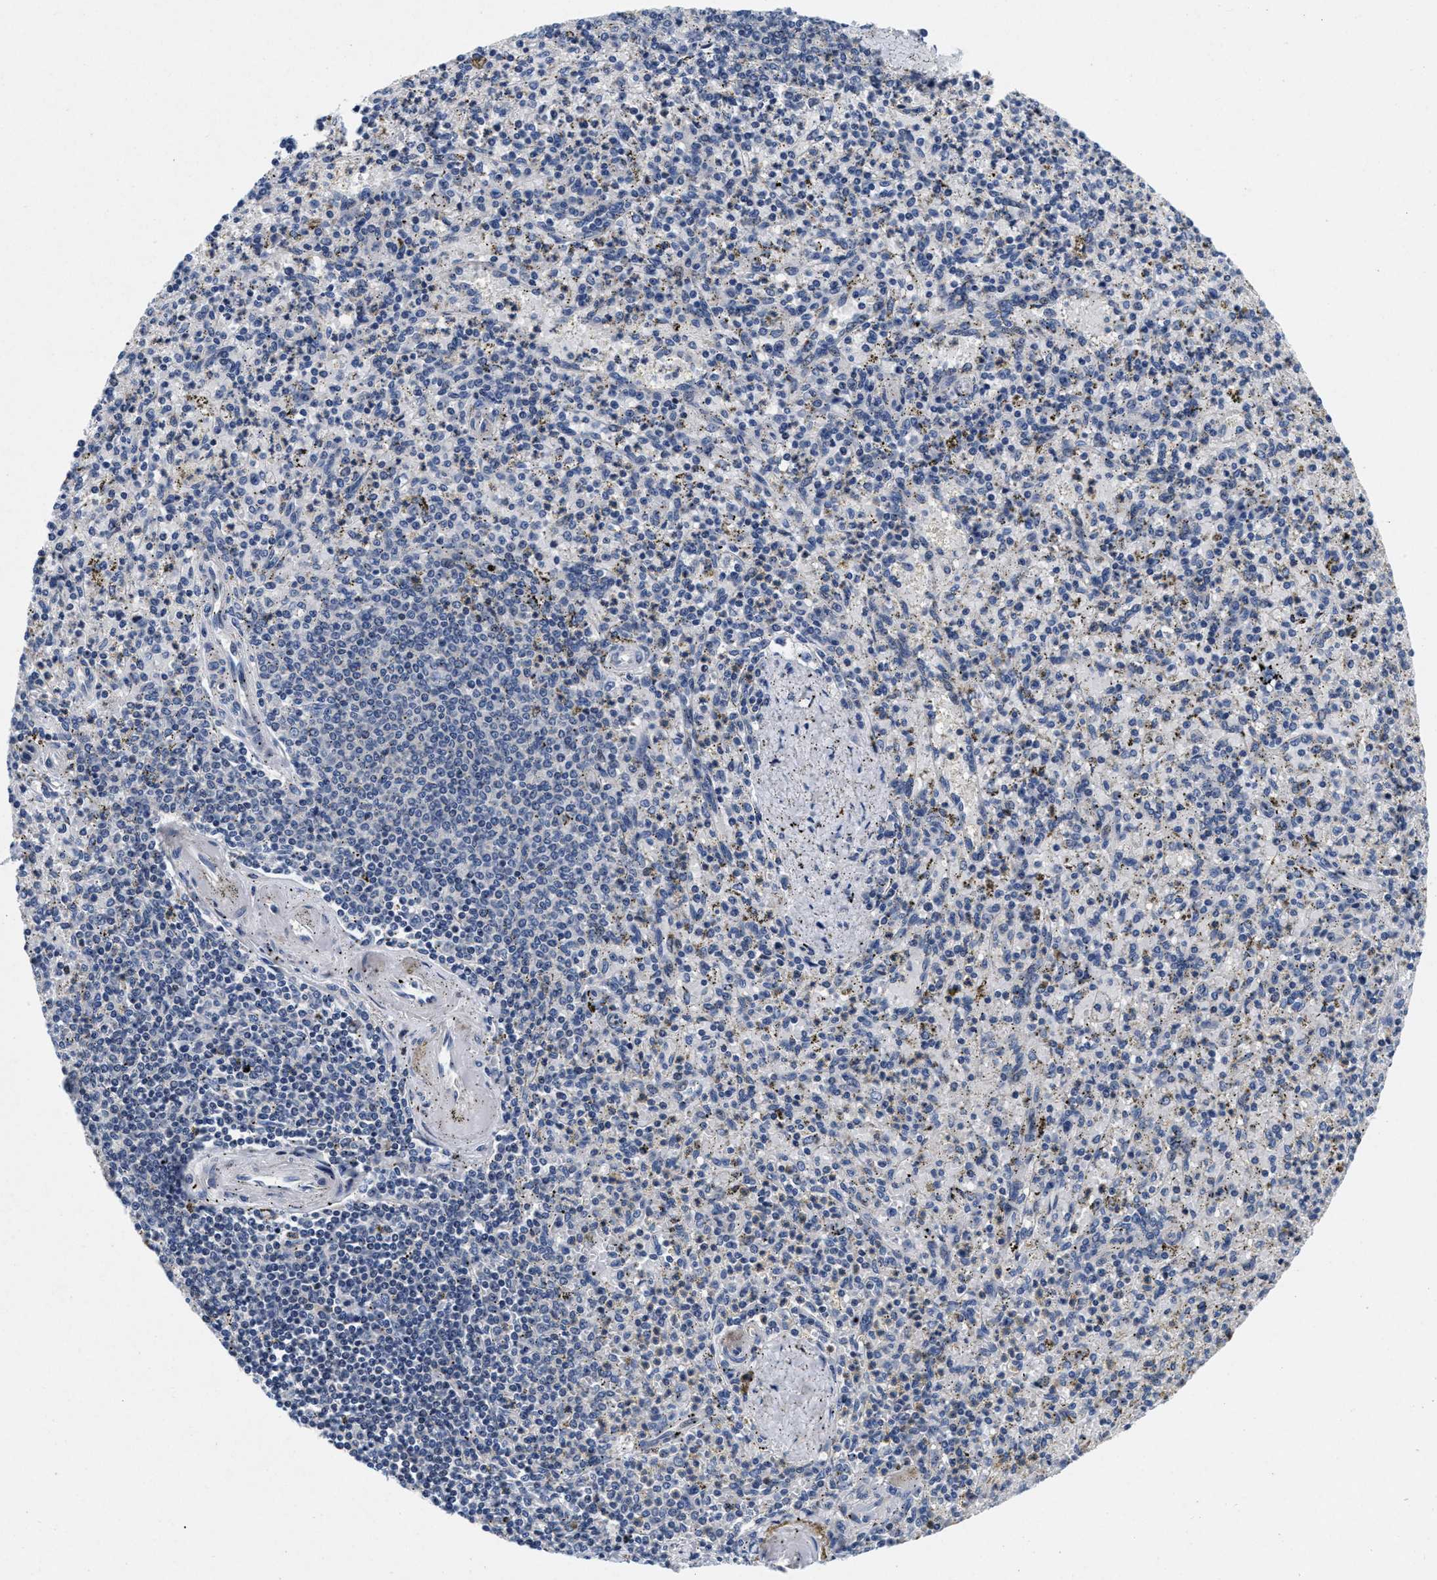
{"staining": {"intensity": "negative", "quantity": "none", "location": "none"}, "tissue": "spleen", "cell_type": "Cells in red pulp", "image_type": "normal", "snomed": [{"axis": "morphology", "description": "Normal tissue, NOS"}, {"axis": "topography", "description": "Spleen"}], "caption": "Human spleen stained for a protein using IHC demonstrates no staining in cells in red pulp.", "gene": "LAD1", "patient": {"sex": "male", "age": 72}}